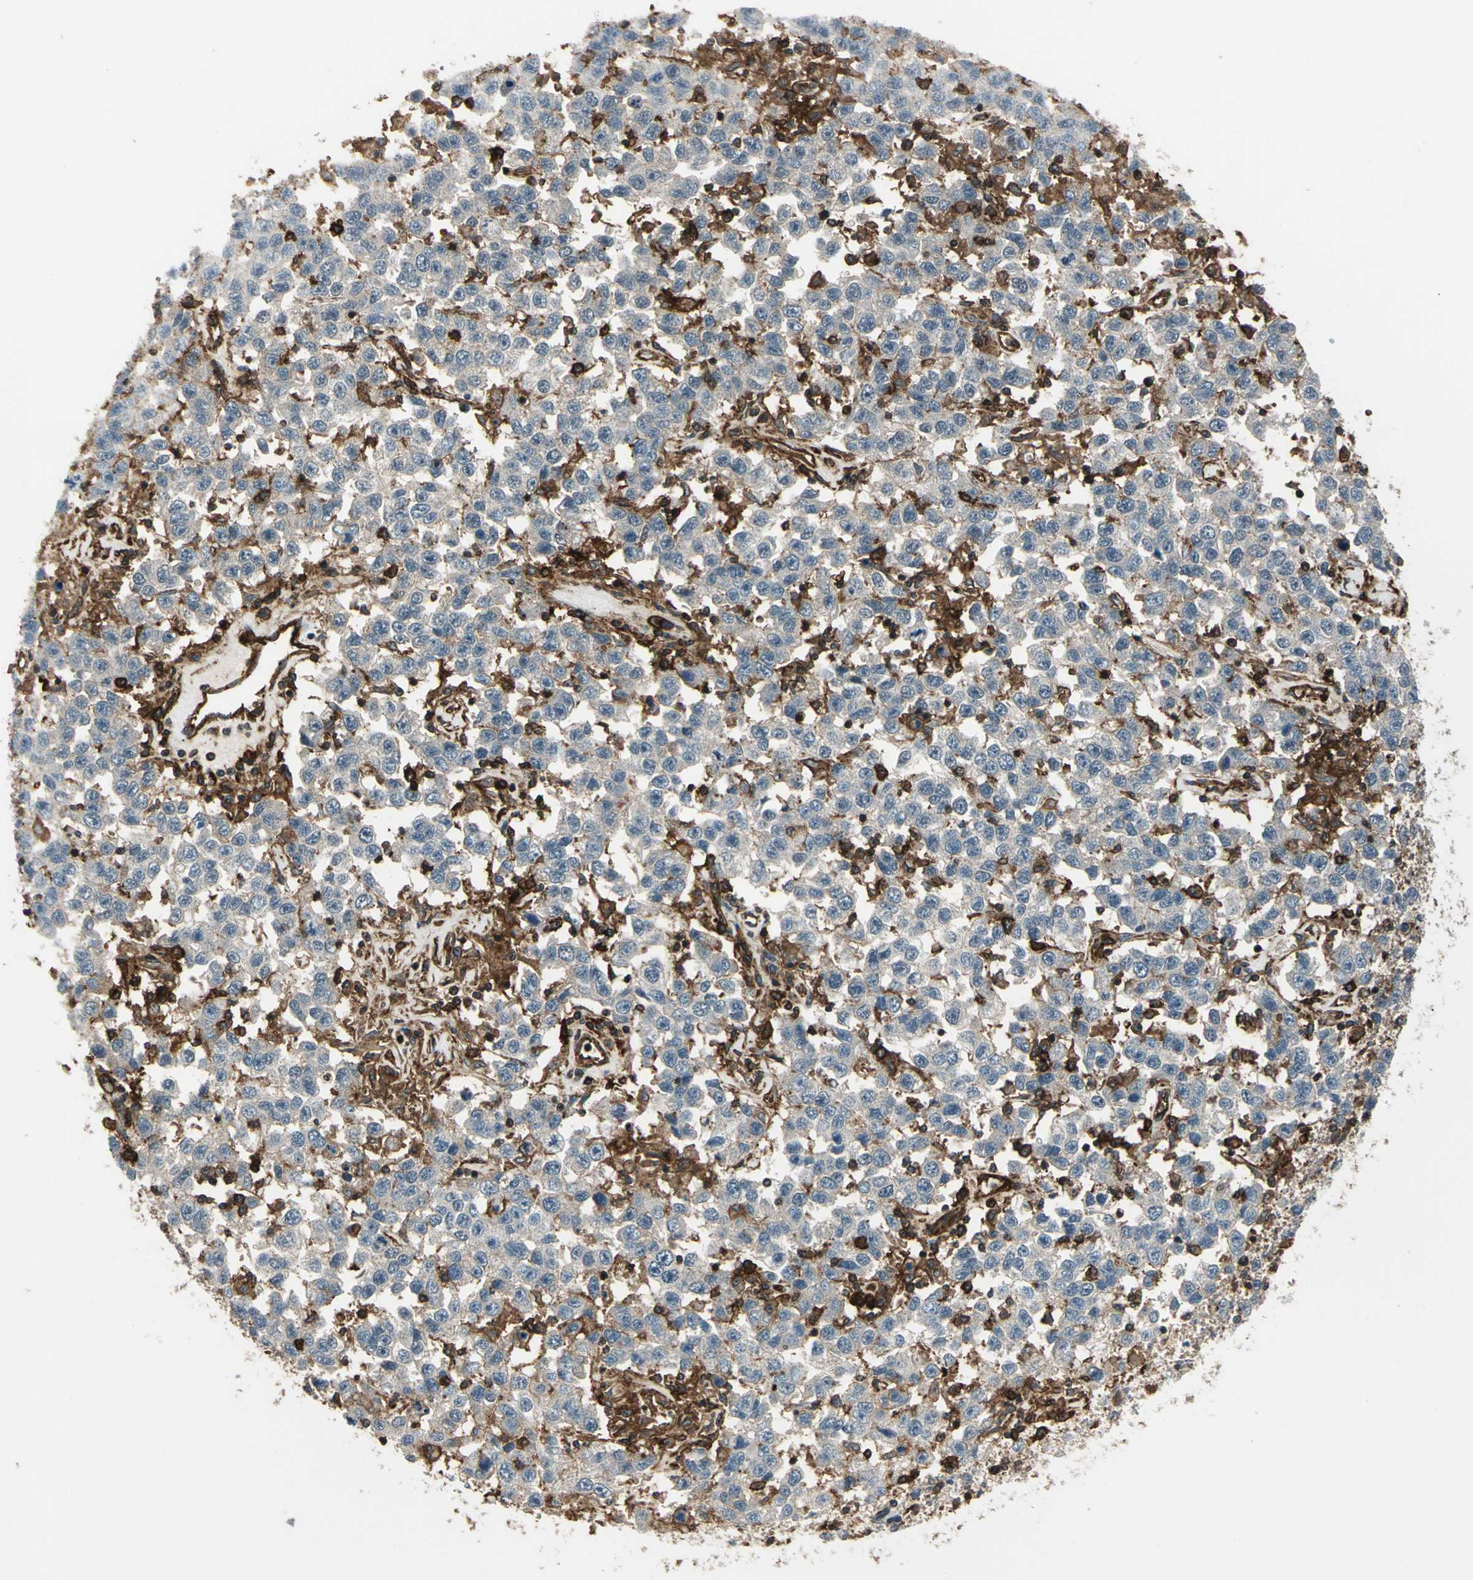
{"staining": {"intensity": "negative", "quantity": "none", "location": "none"}, "tissue": "testis cancer", "cell_type": "Tumor cells", "image_type": "cancer", "snomed": [{"axis": "morphology", "description": "Seminoma, NOS"}, {"axis": "topography", "description": "Testis"}], "caption": "High magnification brightfield microscopy of testis cancer (seminoma) stained with DAB (brown) and counterstained with hematoxylin (blue): tumor cells show no significant positivity. (Brightfield microscopy of DAB (3,3'-diaminobenzidine) IHC at high magnification).", "gene": "NR2C2", "patient": {"sex": "male", "age": 41}}